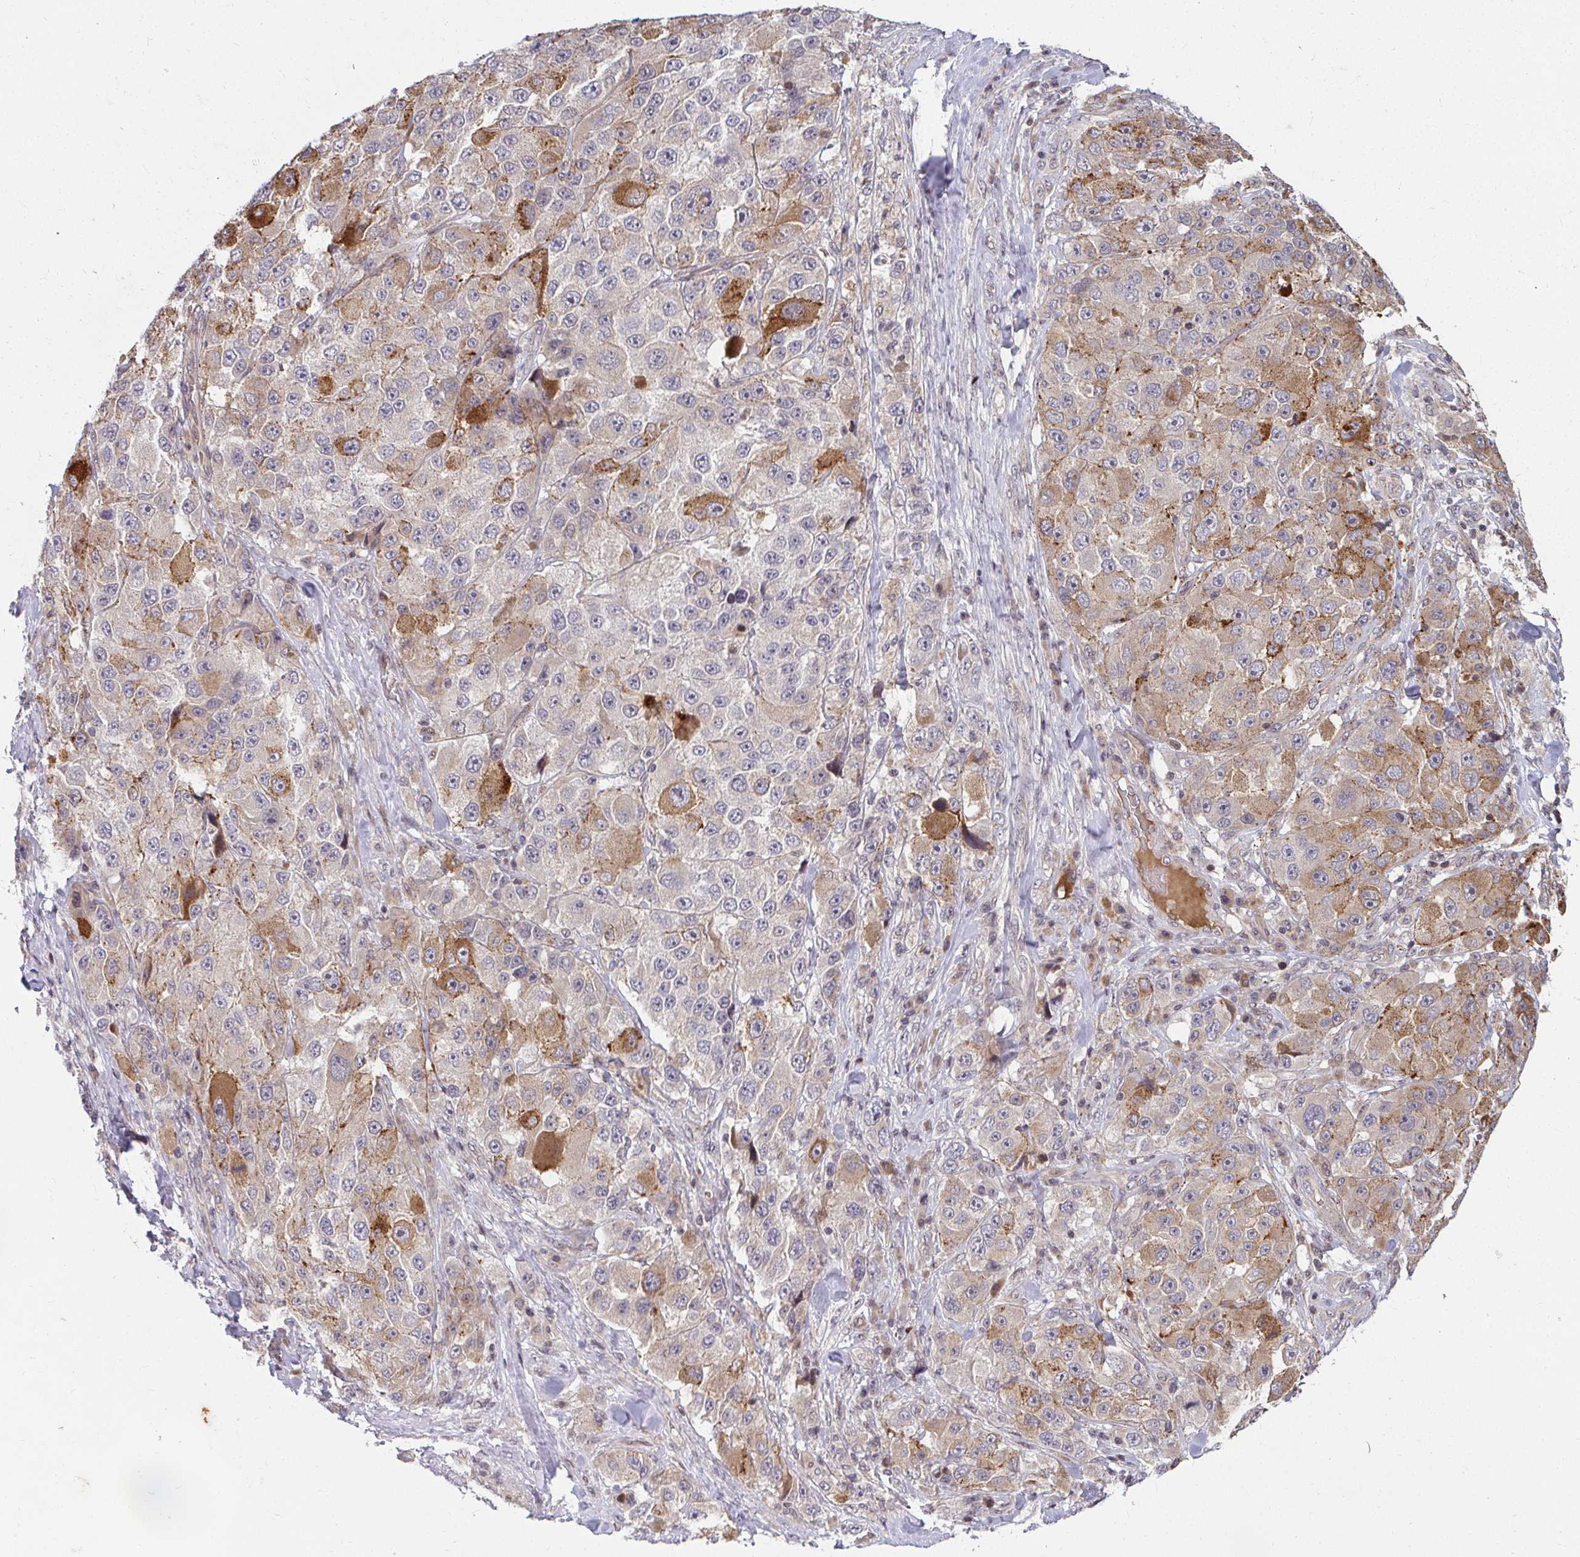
{"staining": {"intensity": "moderate", "quantity": "<25%", "location": "cytoplasmic/membranous"}, "tissue": "melanoma", "cell_type": "Tumor cells", "image_type": "cancer", "snomed": [{"axis": "morphology", "description": "Malignant melanoma, Metastatic site"}, {"axis": "topography", "description": "Lymph node"}], "caption": "Melanoma was stained to show a protein in brown. There is low levels of moderate cytoplasmic/membranous expression in approximately <25% of tumor cells.", "gene": "ANK3", "patient": {"sex": "male", "age": 62}}